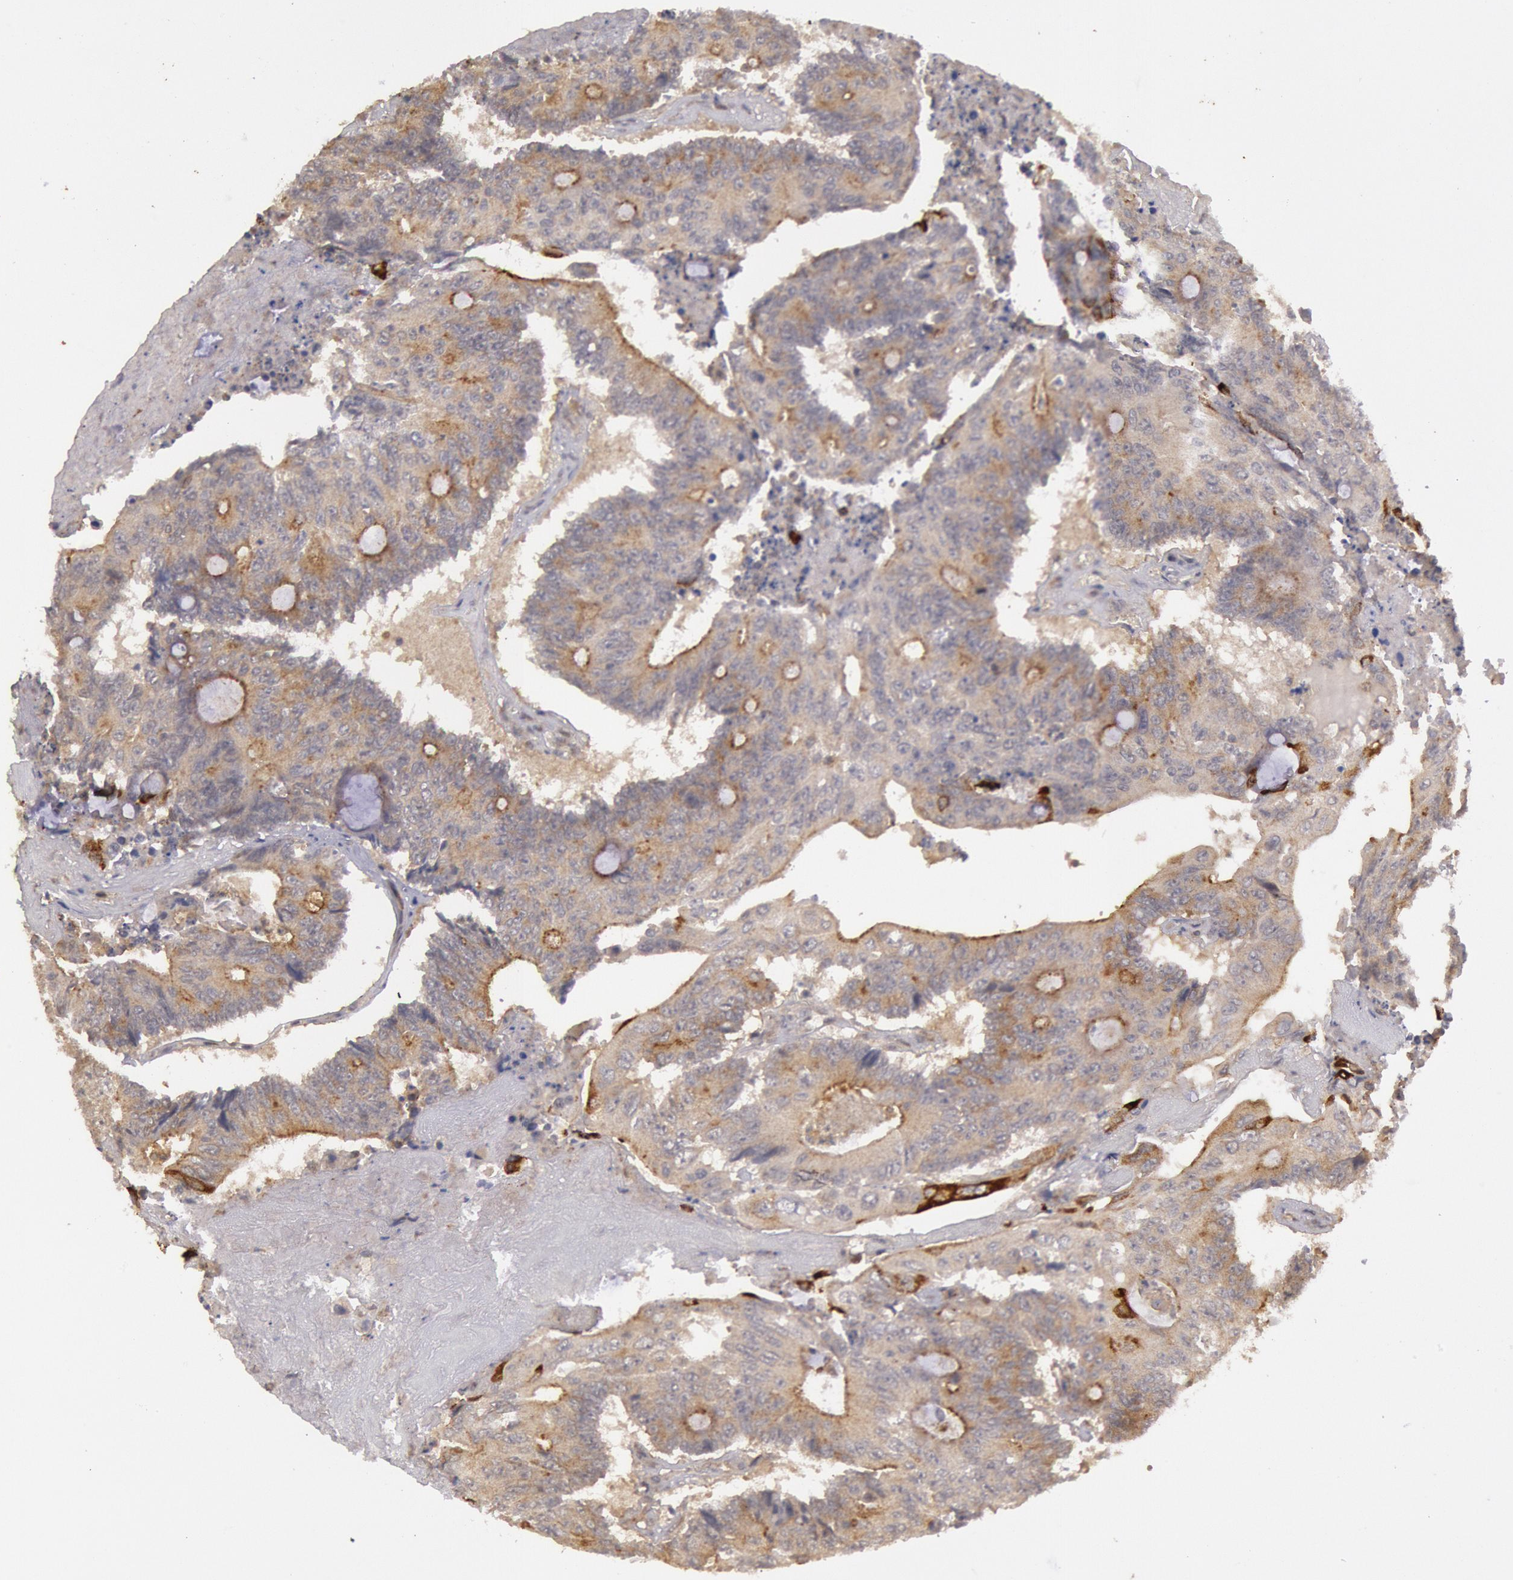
{"staining": {"intensity": "moderate", "quantity": ">75%", "location": "cytoplasmic/membranous"}, "tissue": "colorectal cancer", "cell_type": "Tumor cells", "image_type": "cancer", "snomed": [{"axis": "morphology", "description": "Adenocarcinoma, NOS"}, {"axis": "topography", "description": "Colon"}], "caption": "Colorectal cancer (adenocarcinoma) stained for a protein reveals moderate cytoplasmic/membranous positivity in tumor cells.", "gene": "PLA2G6", "patient": {"sex": "male", "age": 65}}